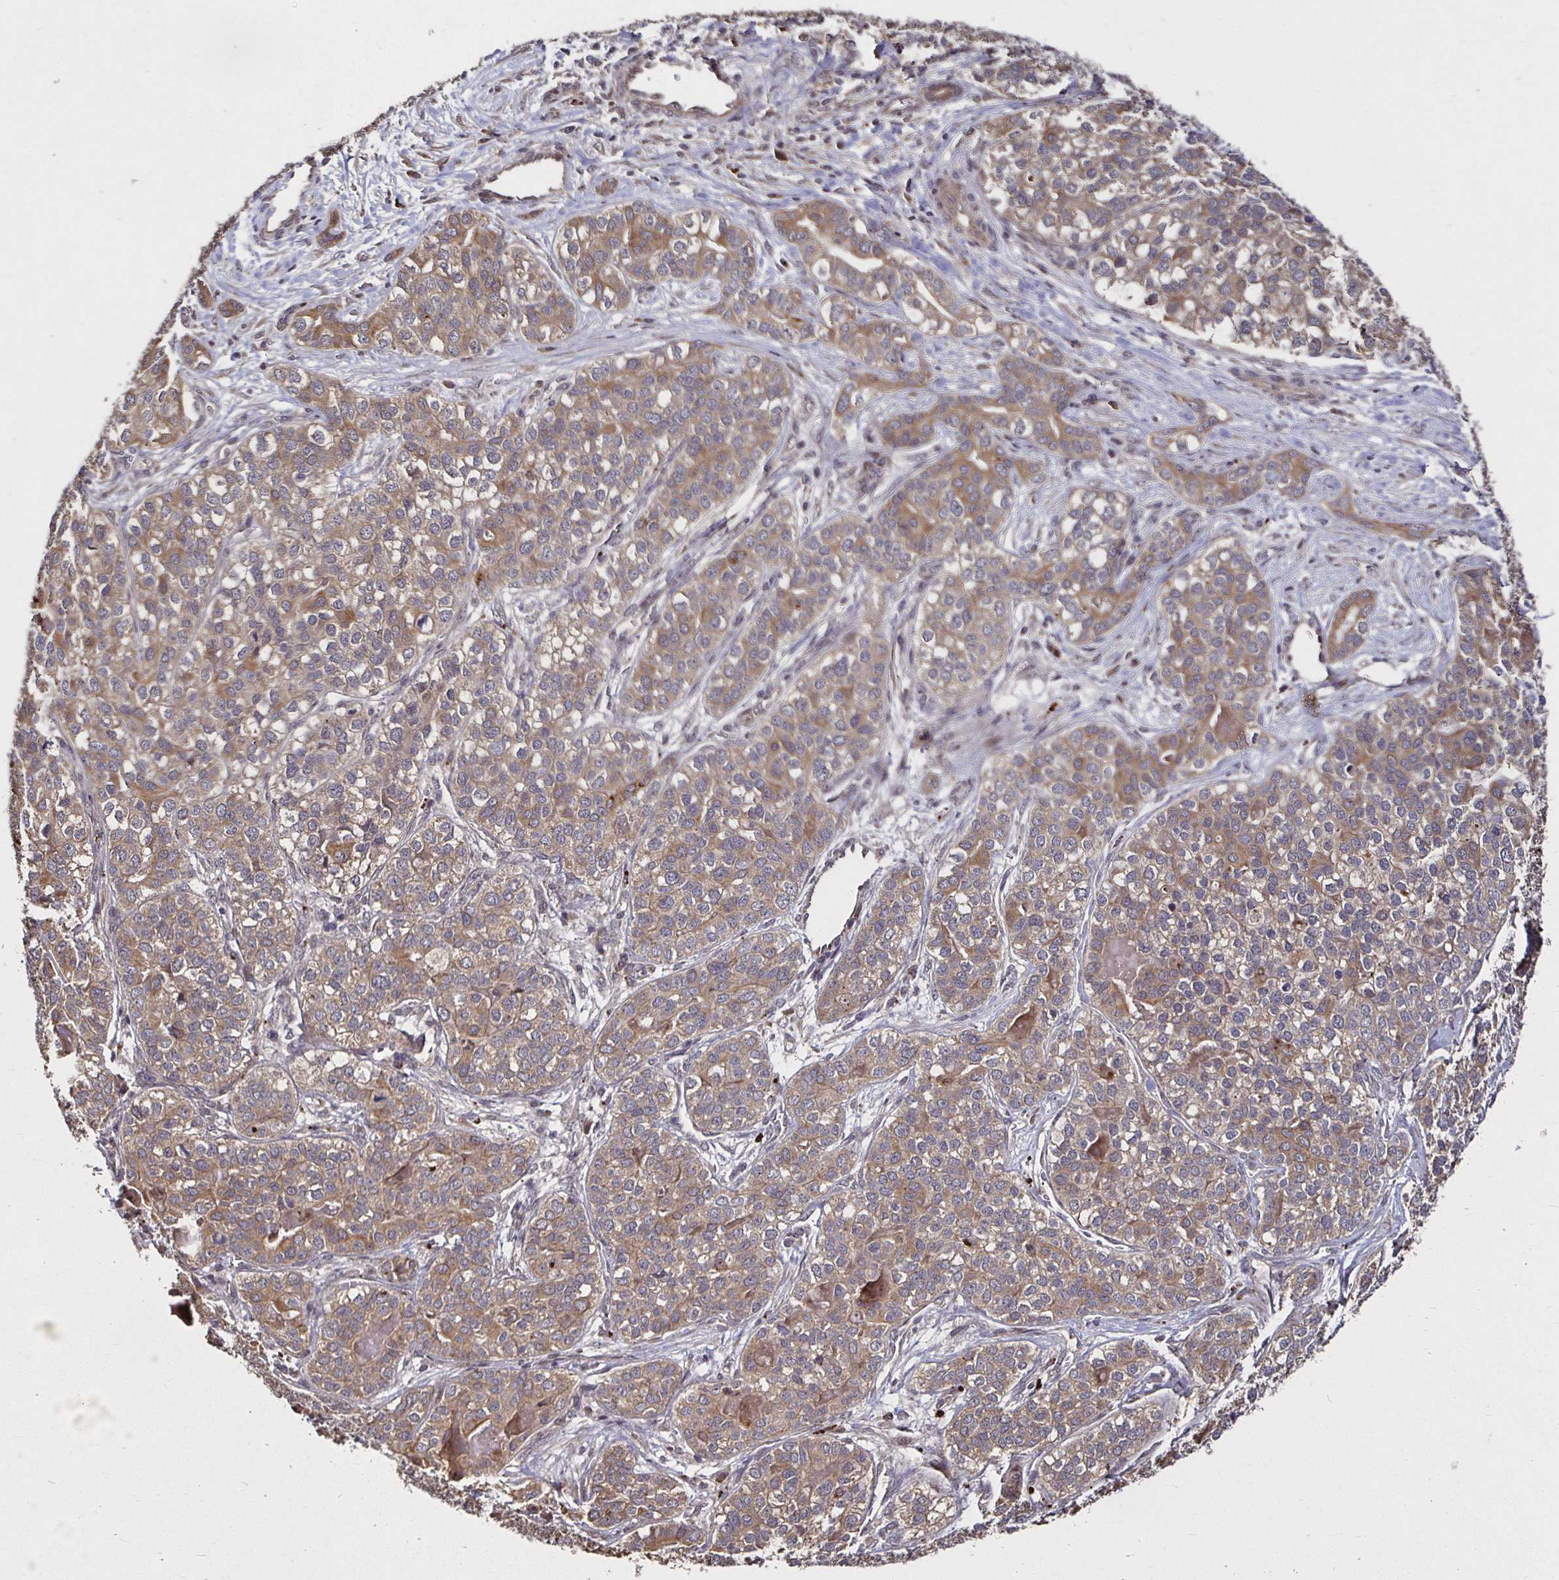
{"staining": {"intensity": "moderate", "quantity": ">75%", "location": "cytoplasmic/membranous"}, "tissue": "liver cancer", "cell_type": "Tumor cells", "image_type": "cancer", "snomed": [{"axis": "morphology", "description": "Cholangiocarcinoma"}, {"axis": "topography", "description": "Liver"}], "caption": "Liver cancer (cholangiocarcinoma) stained with a brown dye displays moderate cytoplasmic/membranous positive expression in approximately >75% of tumor cells.", "gene": "SMYD3", "patient": {"sex": "male", "age": 56}}